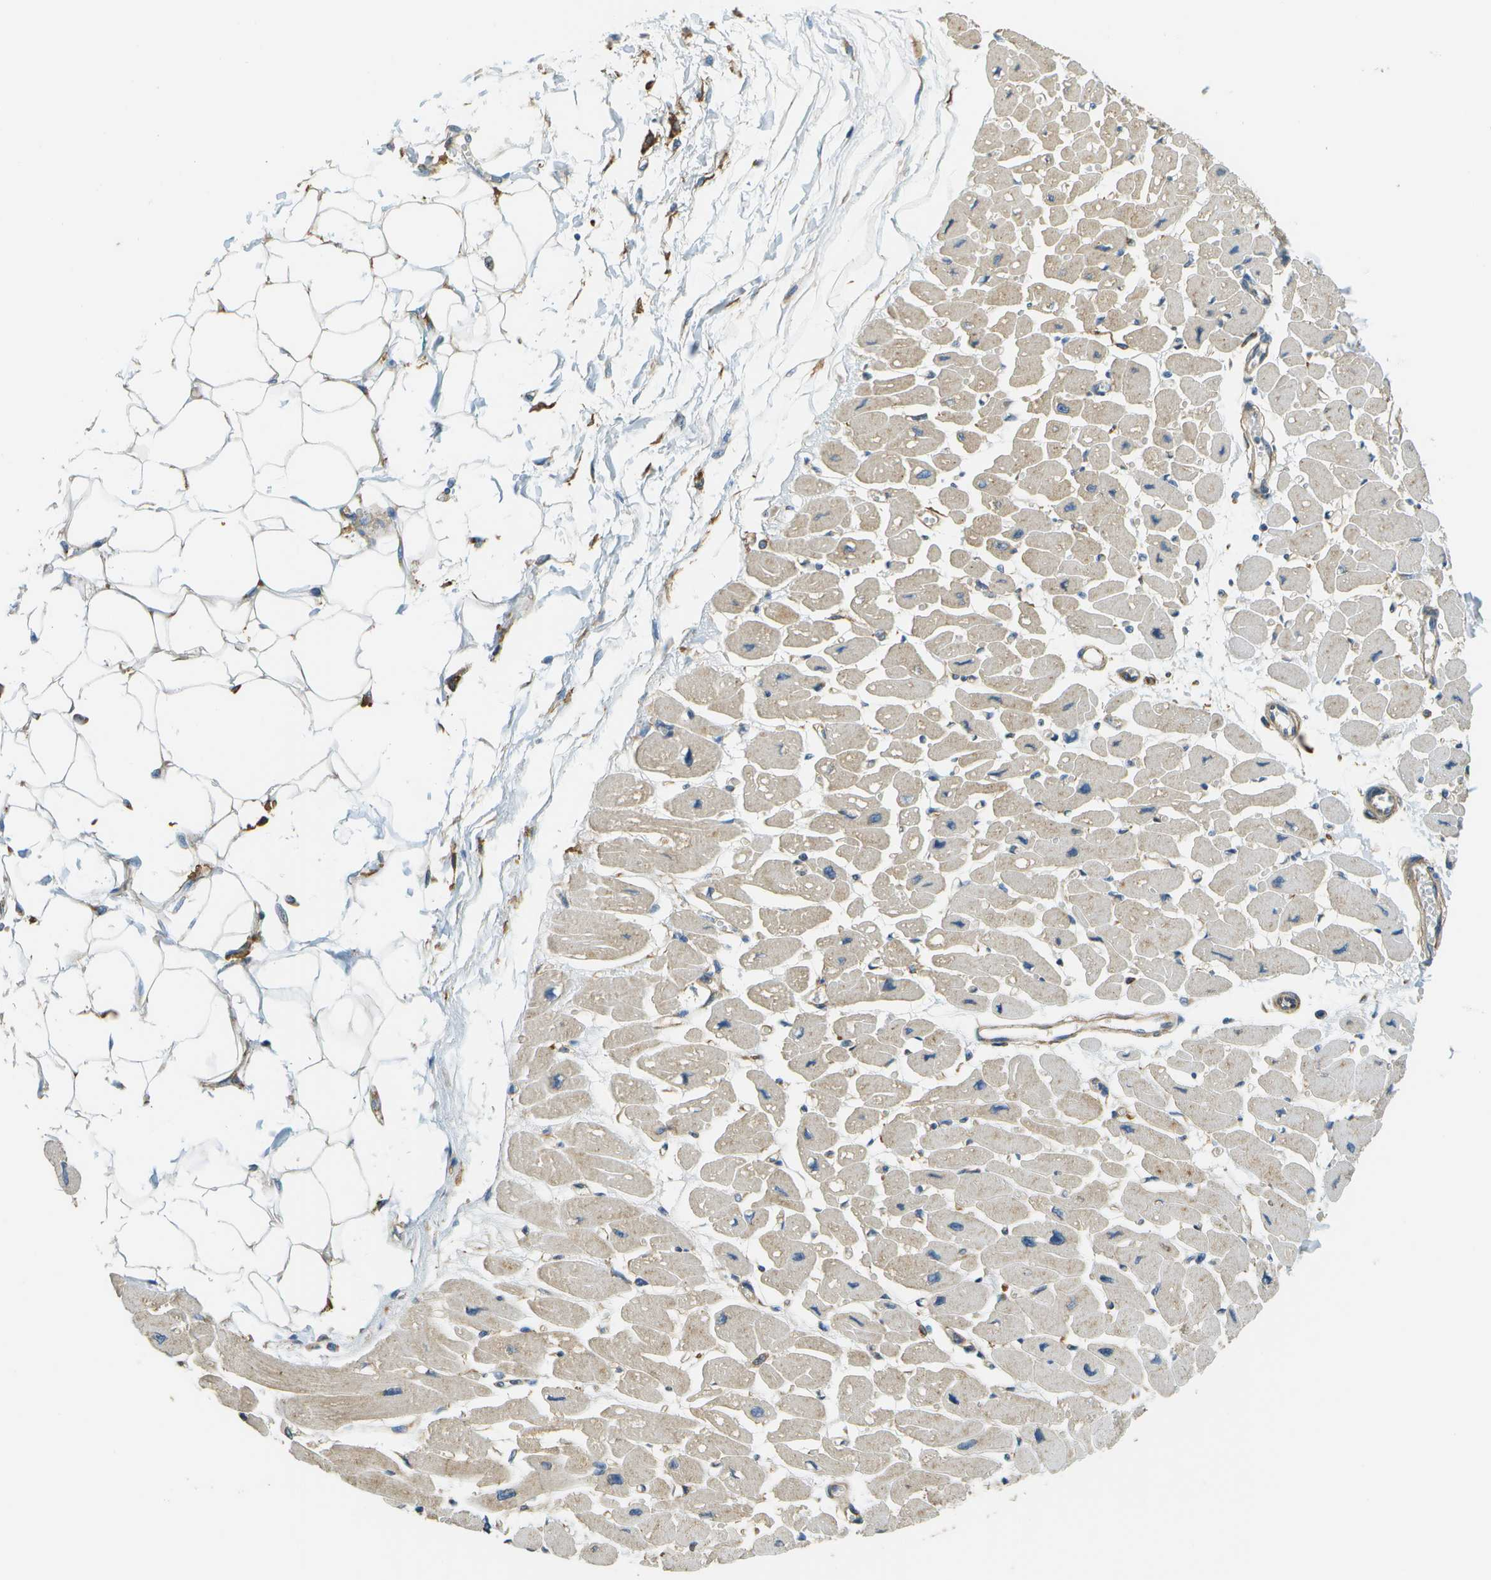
{"staining": {"intensity": "weak", "quantity": ">75%", "location": "cytoplasmic/membranous"}, "tissue": "heart muscle", "cell_type": "Cardiomyocytes", "image_type": "normal", "snomed": [{"axis": "morphology", "description": "Normal tissue, NOS"}, {"axis": "topography", "description": "Heart"}], "caption": "Immunohistochemistry histopathology image of normal heart muscle: human heart muscle stained using IHC reveals low levels of weak protein expression localized specifically in the cytoplasmic/membranous of cardiomyocytes, appearing as a cytoplasmic/membranous brown color.", "gene": "CLTC", "patient": {"sex": "female", "age": 54}}